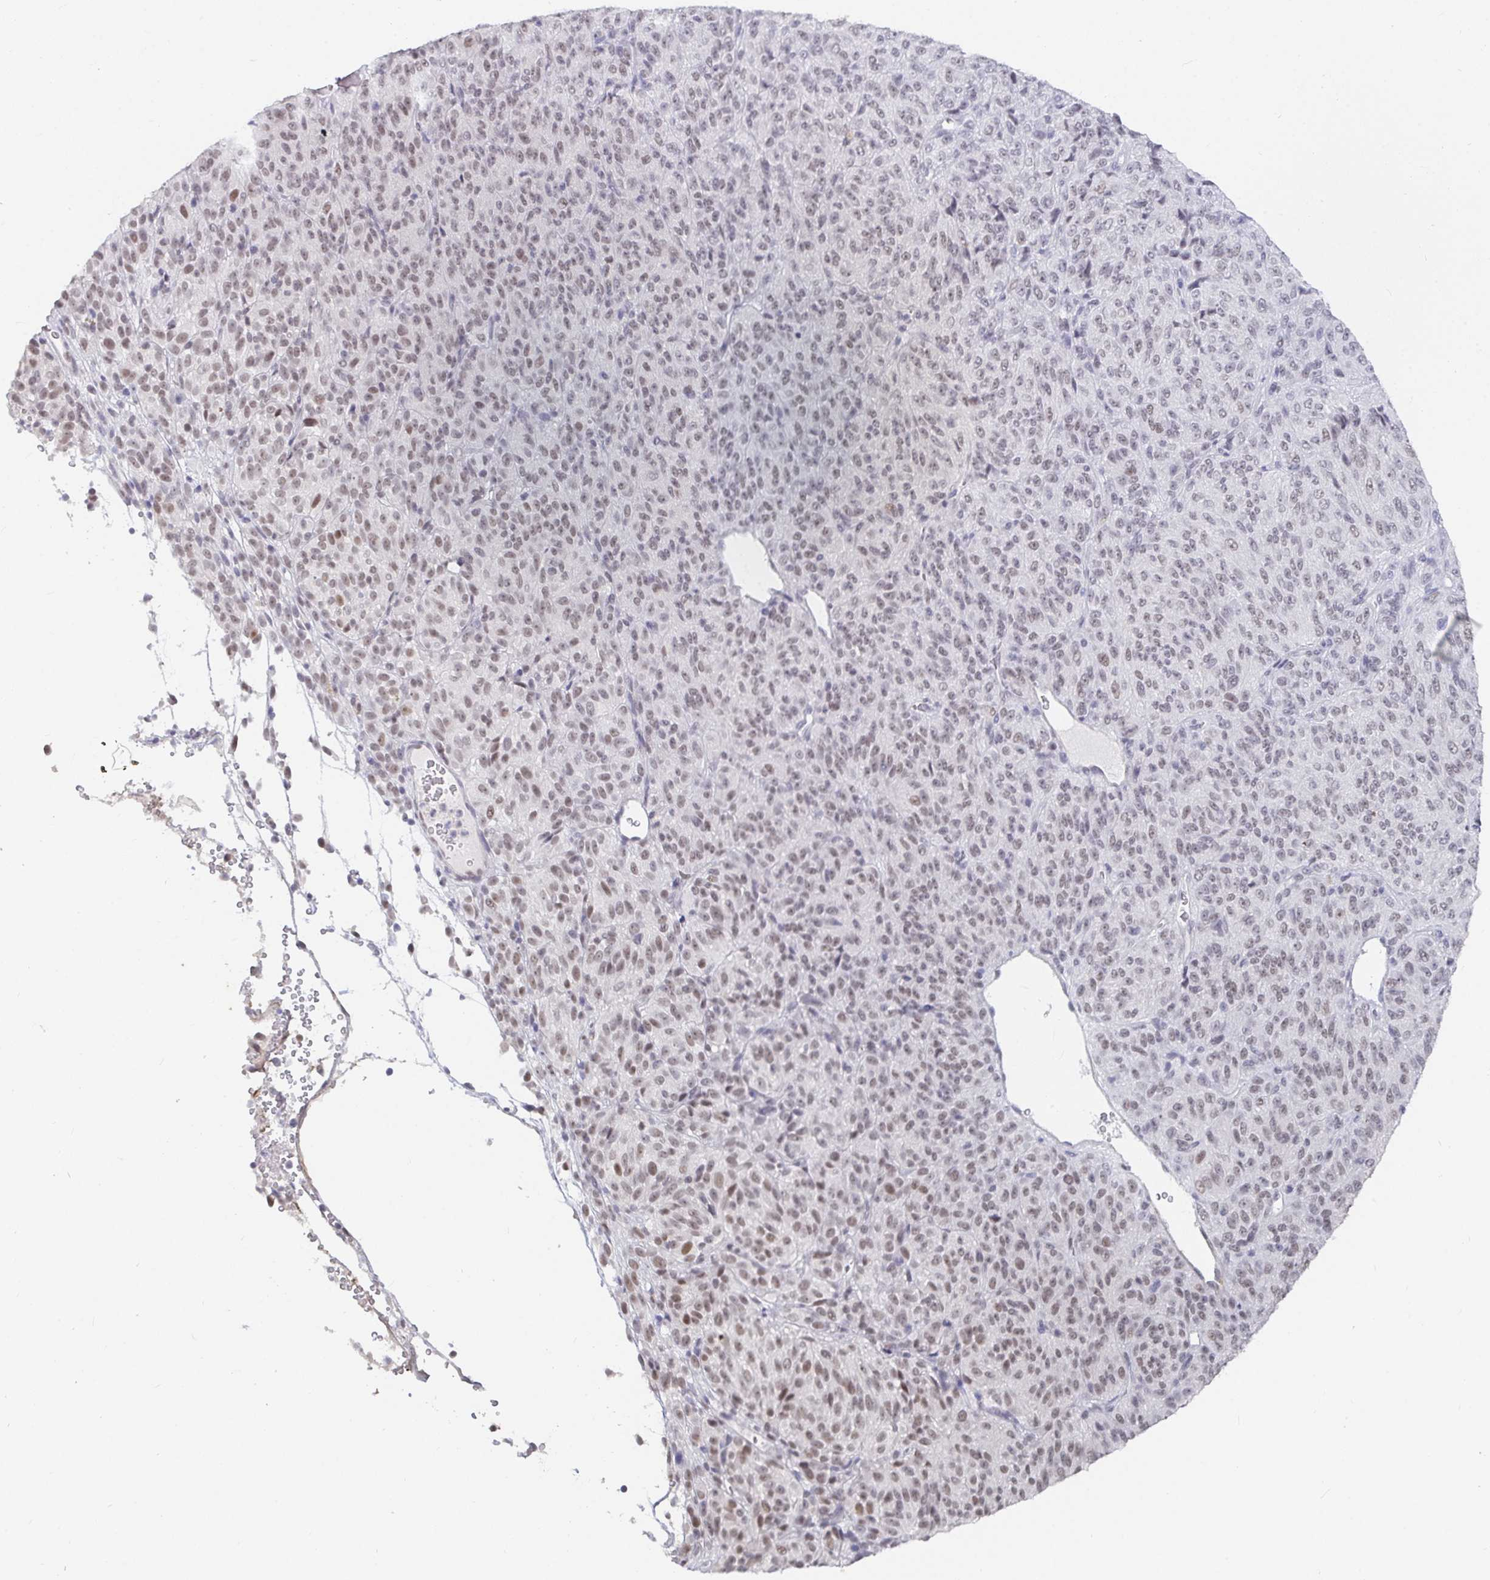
{"staining": {"intensity": "weak", "quantity": ">75%", "location": "nuclear"}, "tissue": "melanoma", "cell_type": "Tumor cells", "image_type": "cancer", "snomed": [{"axis": "morphology", "description": "Malignant melanoma, Metastatic site"}, {"axis": "topography", "description": "Brain"}], "caption": "There is low levels of weak nuclear positivity in tumor cells of melanoma, as demonstrated by immunohistochemical staining (brown color).", "gene": "RCOR1", "patient": {"sex": "female", "age": 56}}